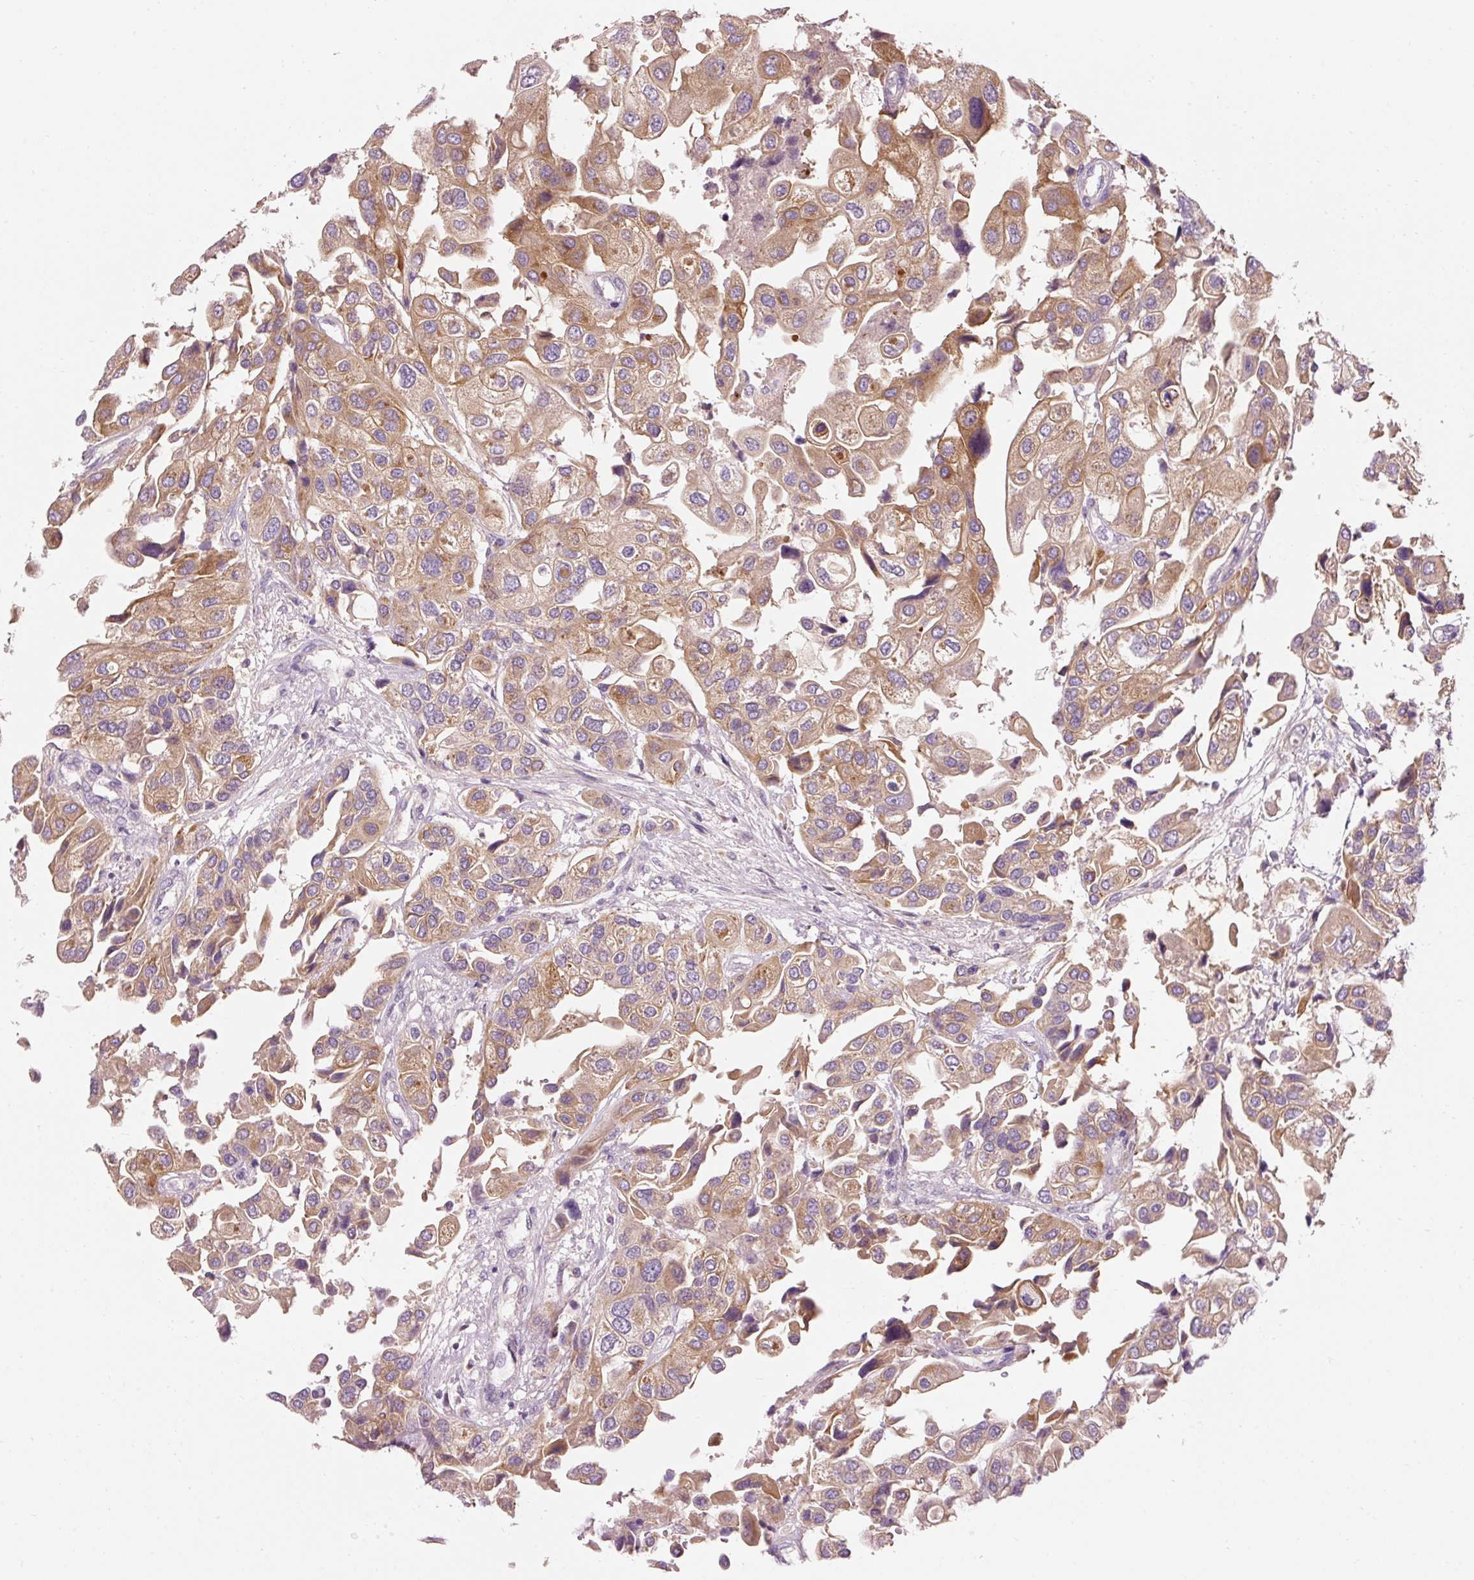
{"staining": {"intensity": "moderate", "quantity": ">75%", "location": "cytoplasmic/membranous"}, "tissue": "urothelial cancer", "cell_type": "Tumor cells", "image_type": "cancer", "snomed": [{"axis": "morphology", "description": "Urothelial carcinoma, High grade"}, {"axis": "topography", "description": "Urinary bladder"}], "caption": "A medium amount of moderate cytoplasmic/membranous staining is appreciated in about >75% of tumor cells in high-grade urothelial carcinoma tissue. (DAB (3,3'-diaminobenzidine) IHC, brown staining for protein, blue staining for nuclei).", "gene": "NAPA", "patient": {"sex": "female", "age": 64}}